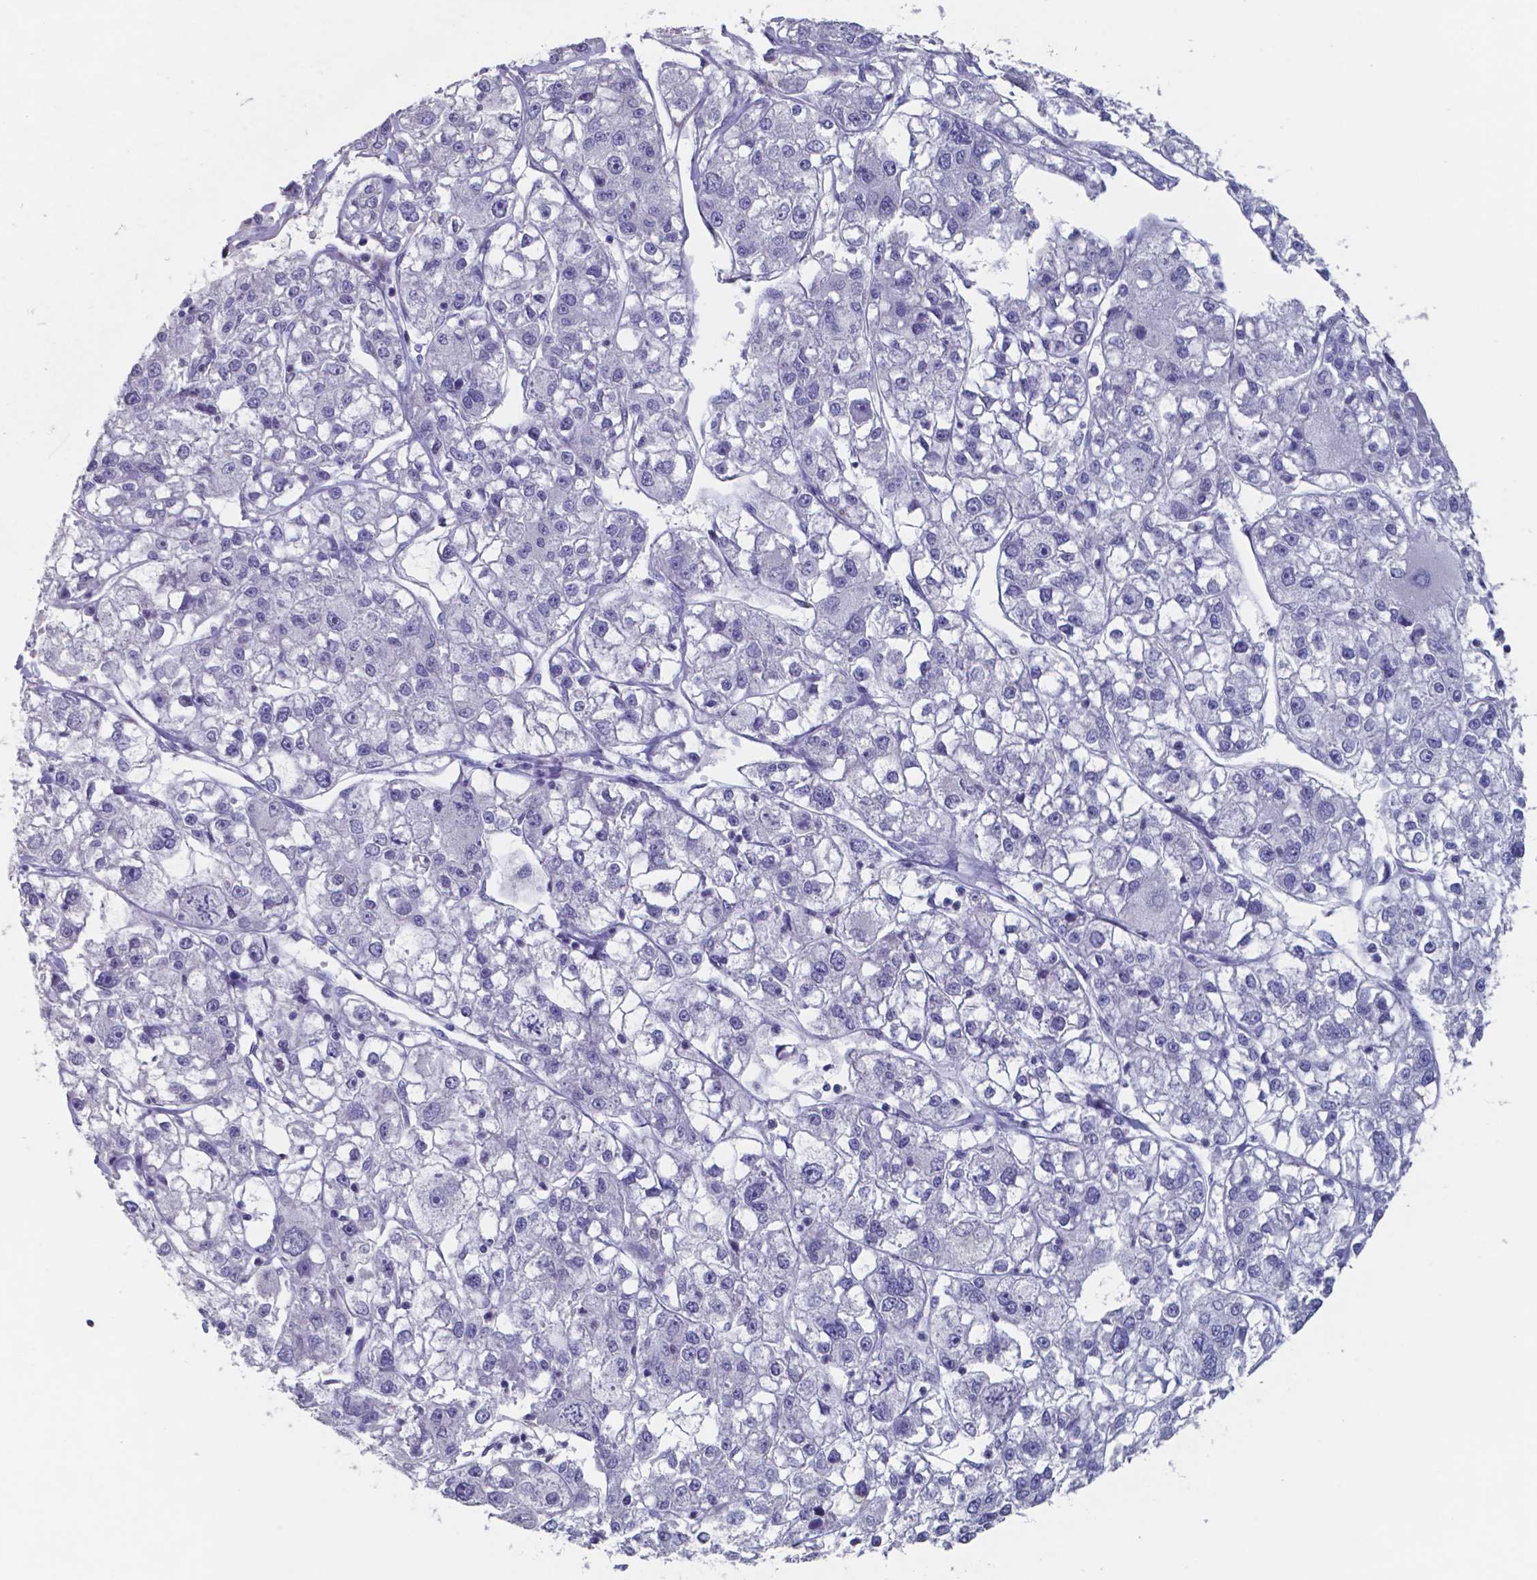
{"staining": {"intensity": "negative", "quantity": "none", "location": "none"}, "tissue": "liver cancer", "cell_type": "Tumor cells", "image_type": "cancer", "snomed": [{"axis": "morphology", "description": "Carcinoma, Hepatocellular, NOS"}, {"axis": "topography", "description": "Liver"}], "caption": "Tumor cells show no significant protein positivity in liver hepatocellular carcinoma.", "gene": "PLA2R1", "patient": {"sex": "male", "age": 56}}